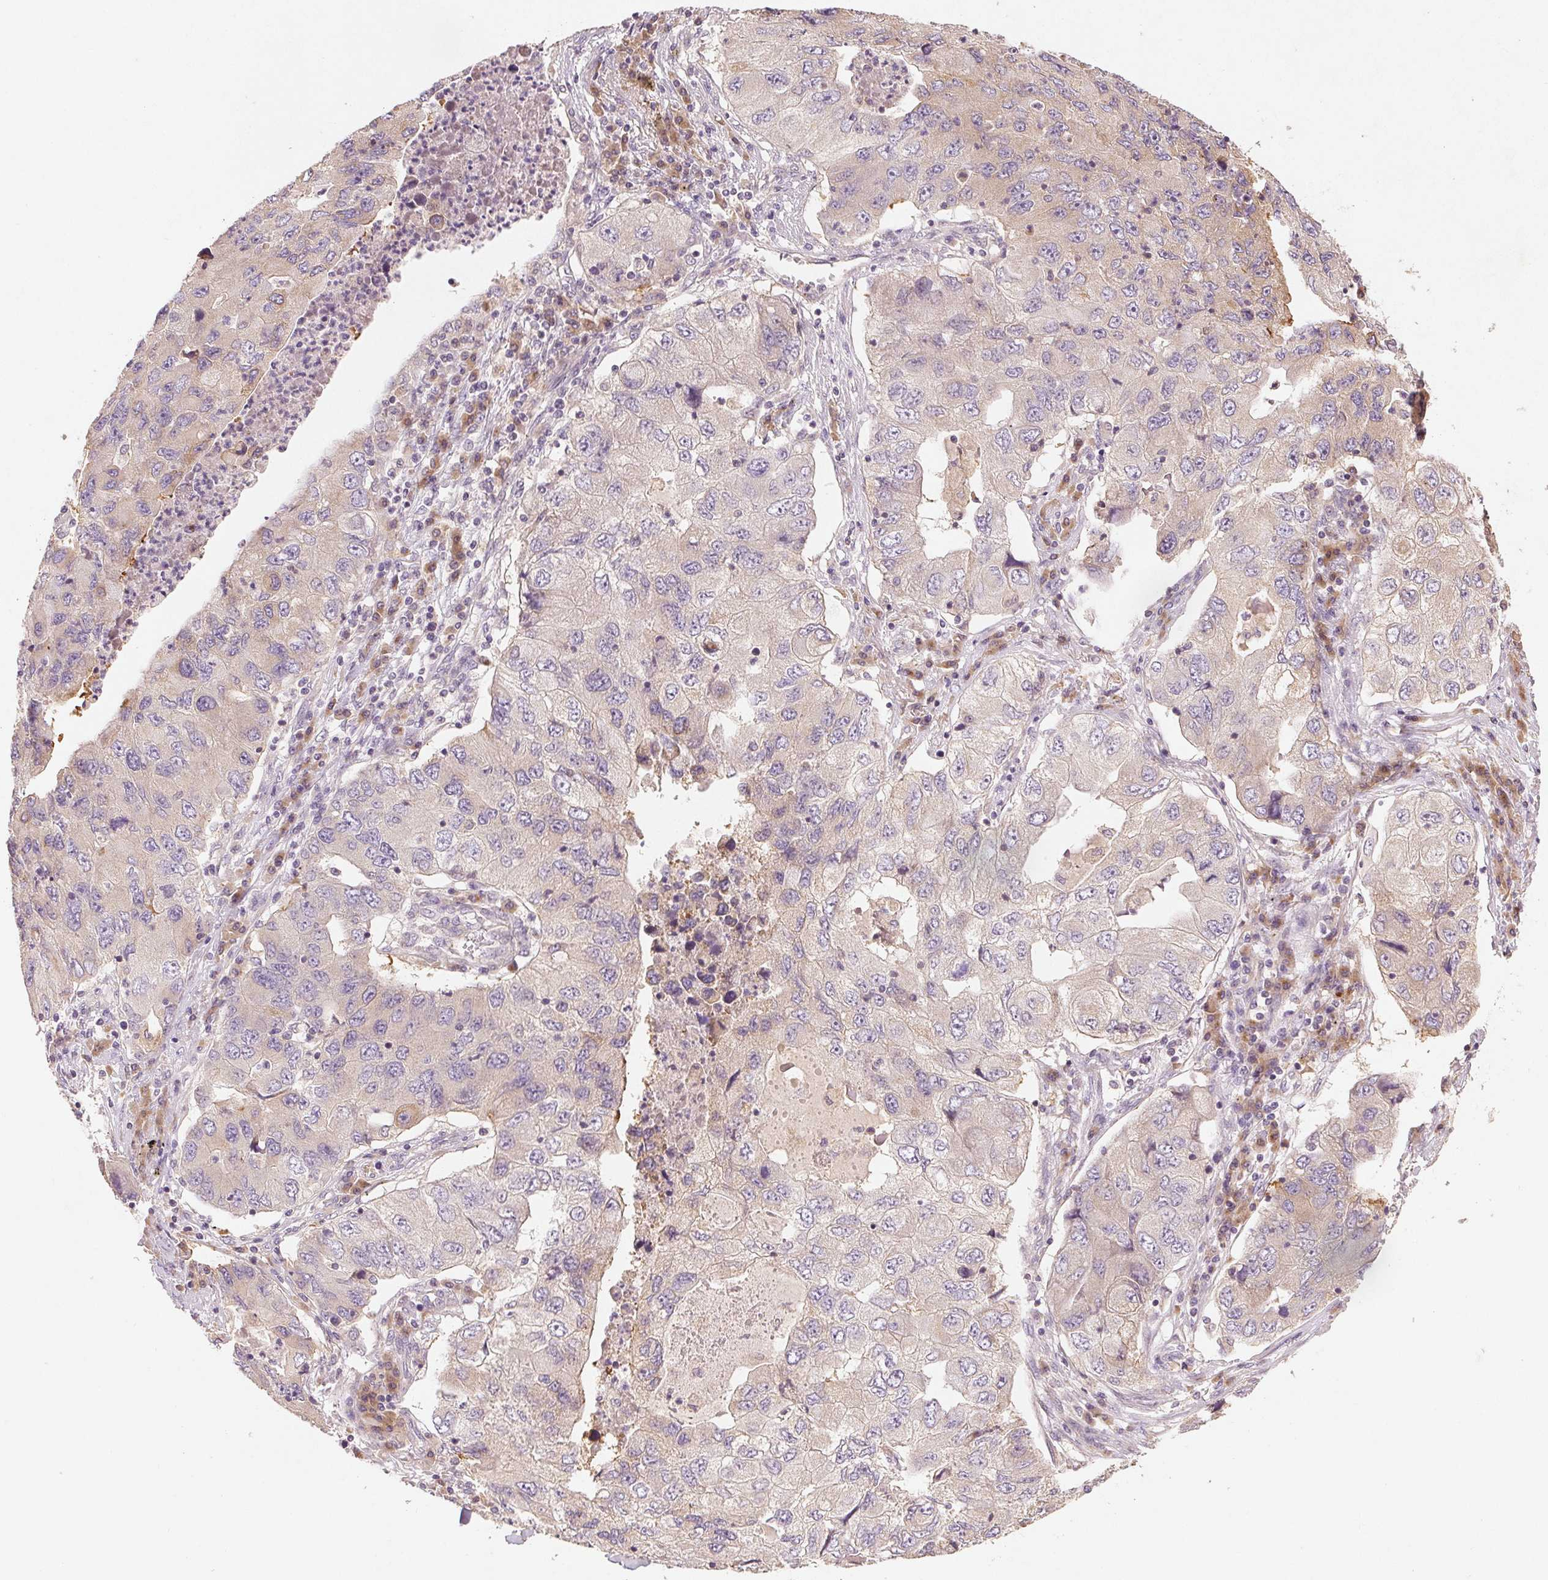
{"staining": {"intensity": "weak", "quantity": "<25%", "location": "cytoplasmic/membranous"}, "tissue": "lung cancer", "cell_type": "Tumor cells", "image_type": "cancer", "snomed": [{"axis": "morphology", "description": "Adenocarcinoma, NOS"}, {"axis": "morphology", "description": "Adenocarcinoma, metastatic, NOS"}, {"axis": "topography", "description": "Lymph node"}, {"axis": "topography", "description": "Lung"}], "caption": "Lung cancer was stained to show a protein in brown. There is no significant staining in tumor cells.", "gene": "YIF1B", "patient": {"sex": "female", "age": 54}}